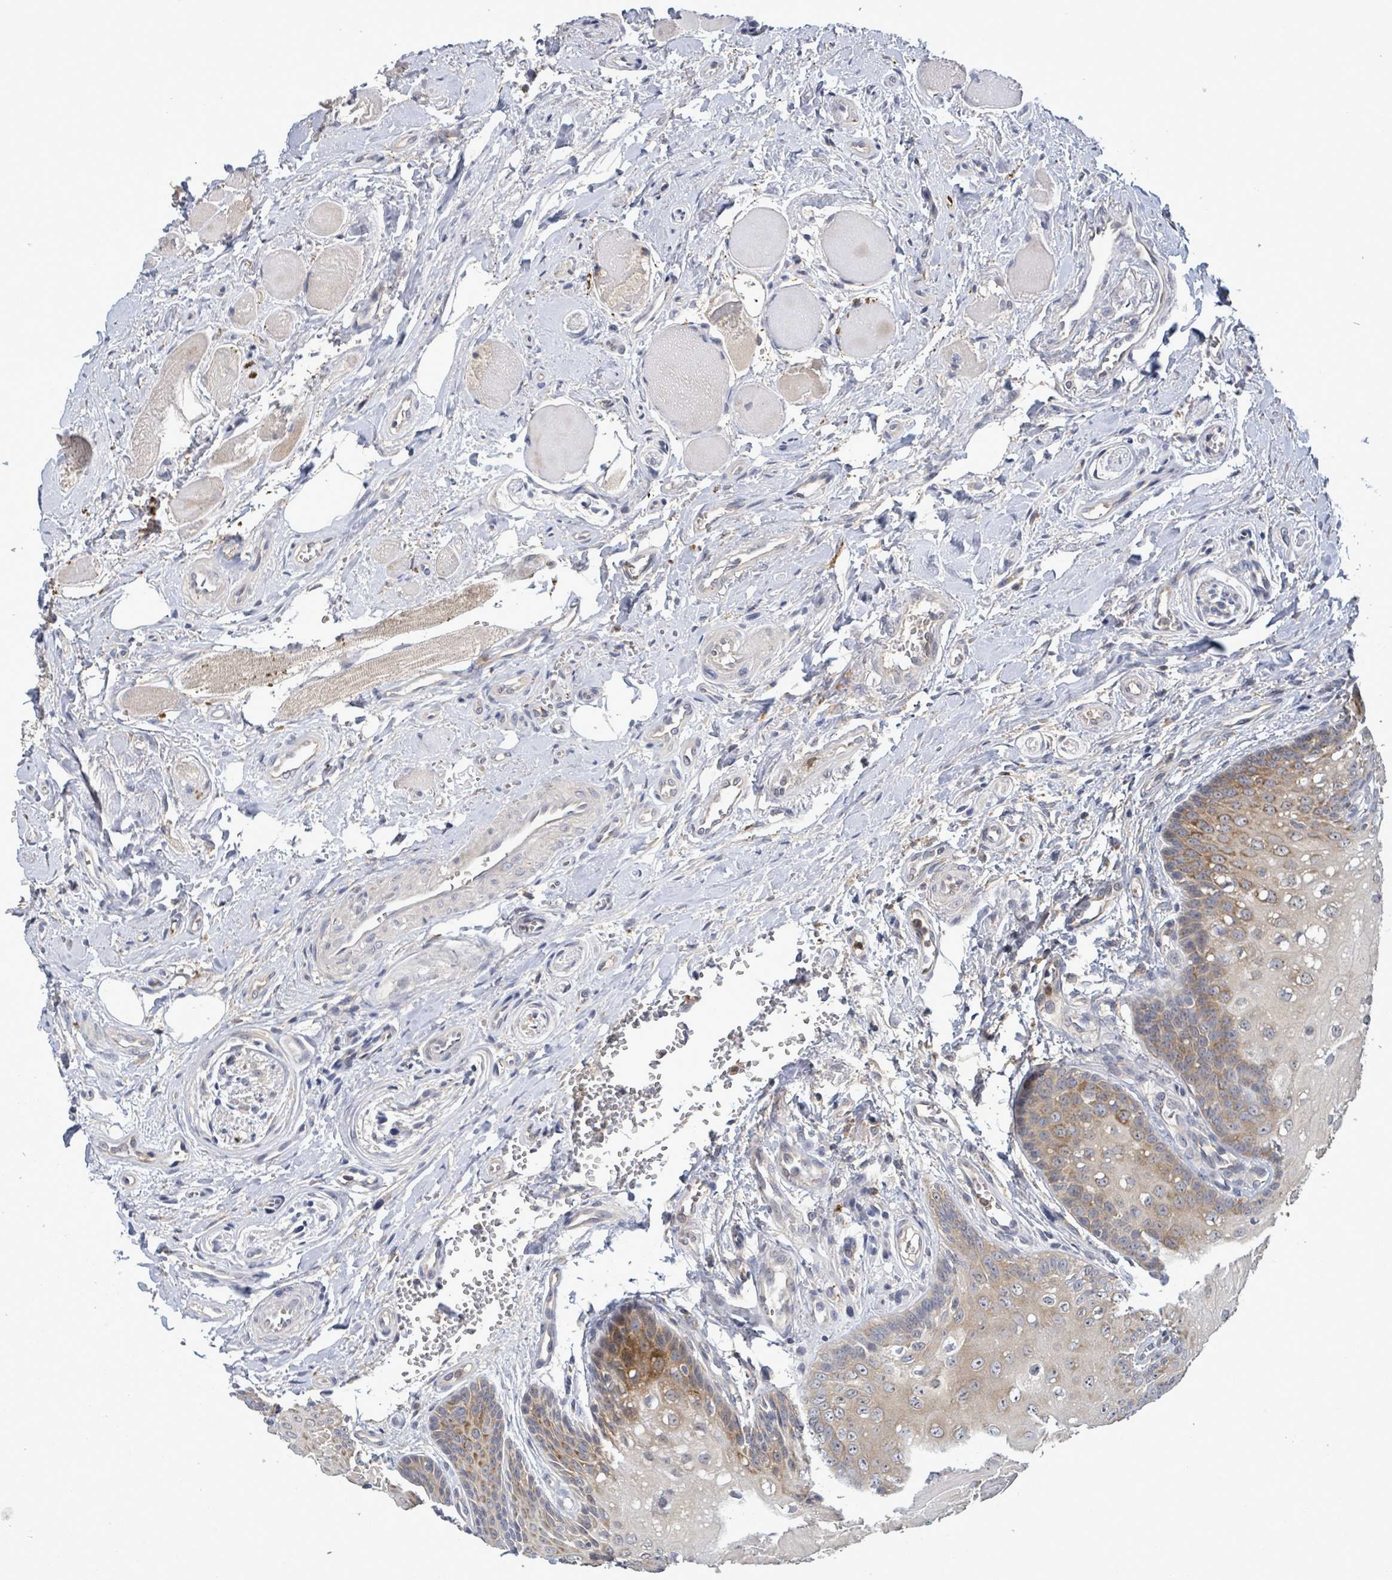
{"staining": {"intensity": "moderate", "quantity": "25%-75%", "location": "cytoplasmic/membranous"}, "tissue": "oral mucosa", "cell_type": "Squamous epithelial cells", "image_type": "normal", "snomed": [{"axis": "morphology", "description": "Normal tissue, NOS"}, {"axis": "morphology", "description": "Squamous cell carcinoma, NOS"}, {"axis": "topography", "description": "Oral tissue"}, {"axis": "topography", "description": "Tounge, NOS"}, {"axis": "topography", "description": "Head-Neck"}], "caption": "Immunohistochemistry (IHC) of unremarkable oral mucosa shows medium levels of moderate cytoplasmic/membranous positivity in approximately 25%-75% of squamous epithelial cells.", "gene": "SERPINE3", "patient": {"sex": "male", "age": 79}}